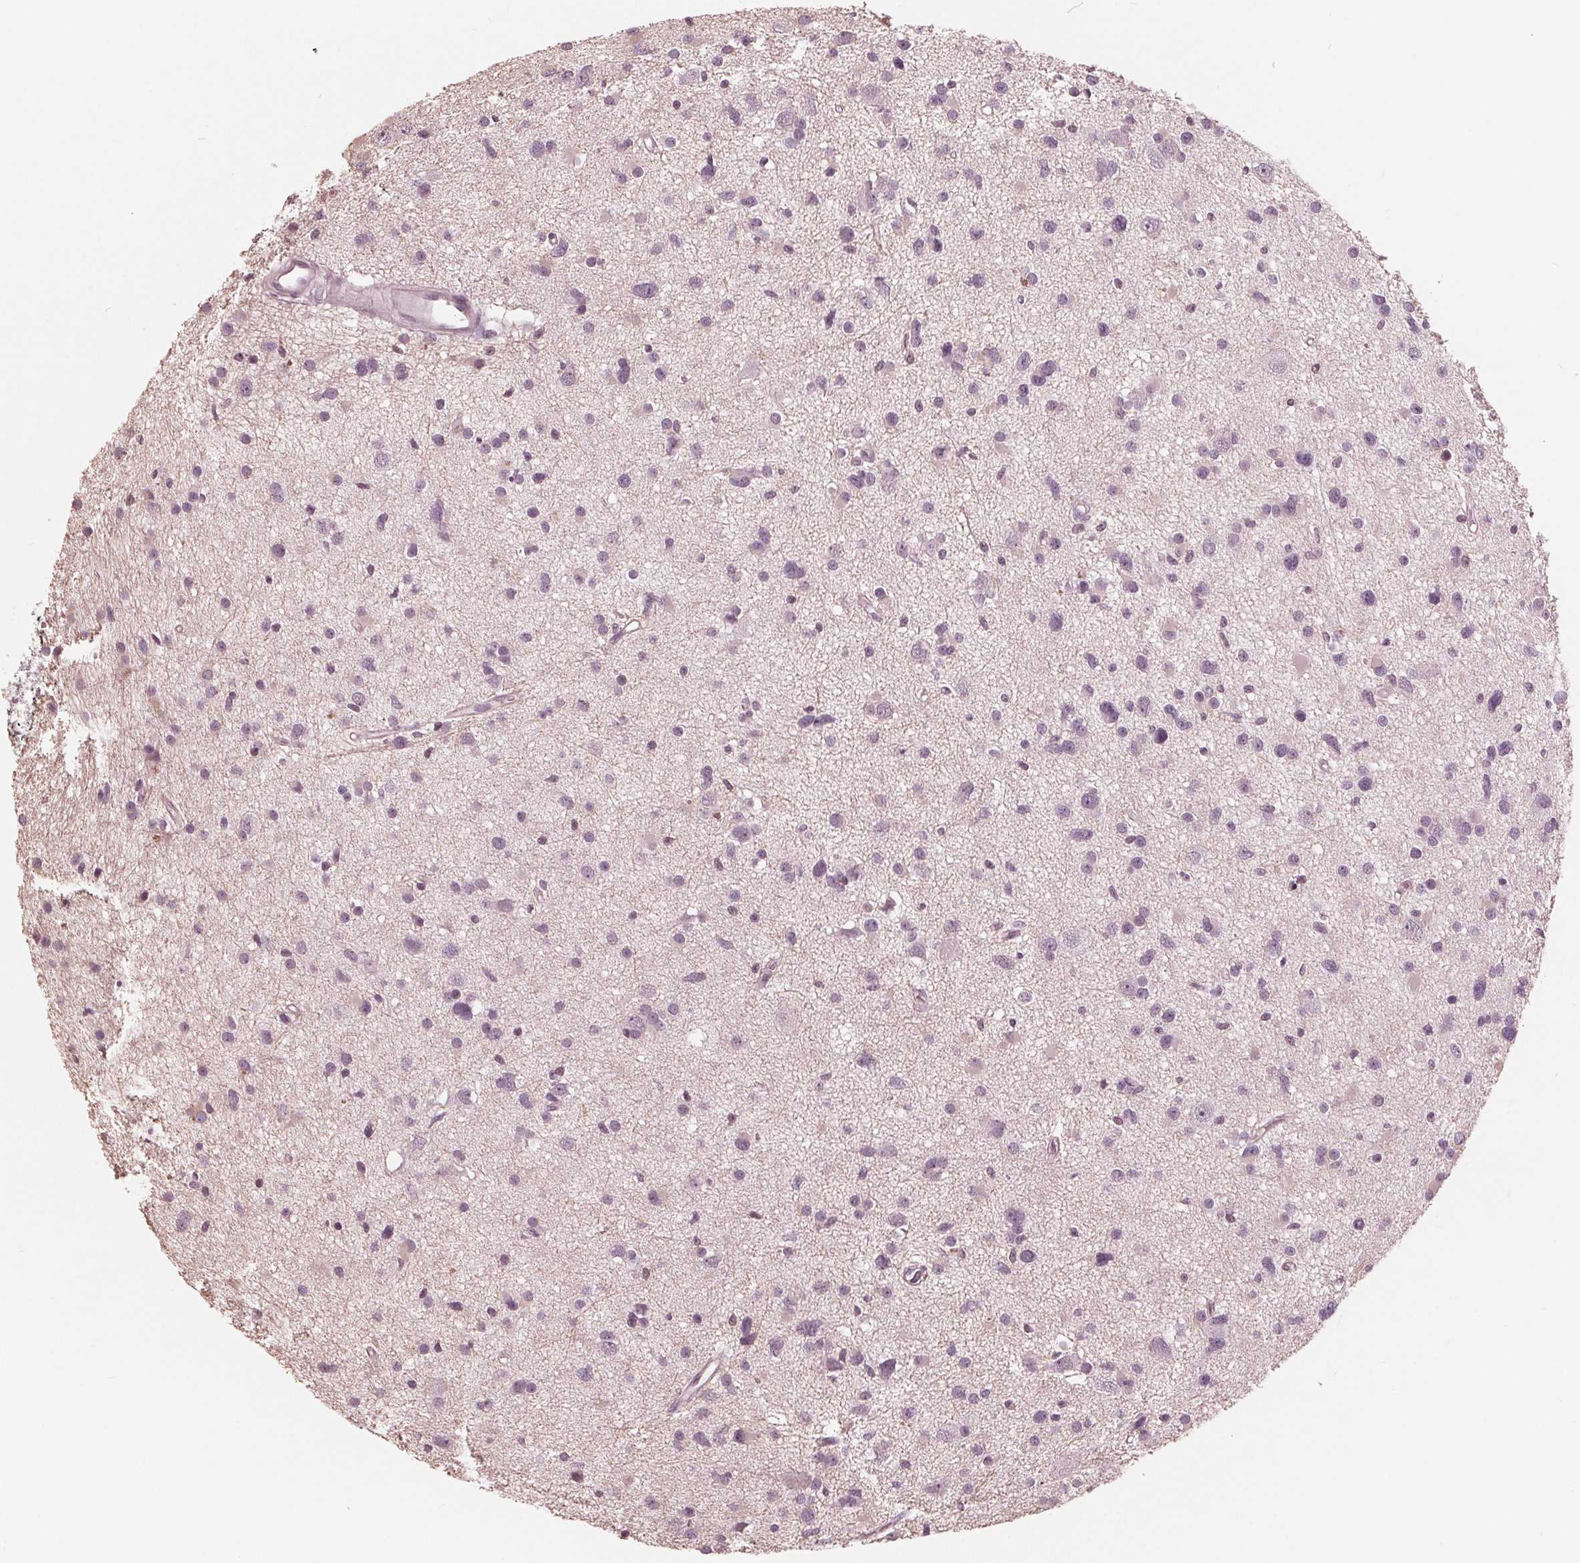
{"staining": {"intensity": "negative", "quantity": "none", "location": "none"}, "tissue": "glioma", "cell_type": "Tumor cells", "image_type": "cancer", "snomed": [{"axis": "morphology", "description": "Glioma, malignant, High grade"}, {"axis": "topography", "description": "Brain"}], "caption": "Human glioma stained for a protein using IHC displays no staining in tumor cells.", "gene": "ING3", "patient": {"sex": "male", "age": 54}}